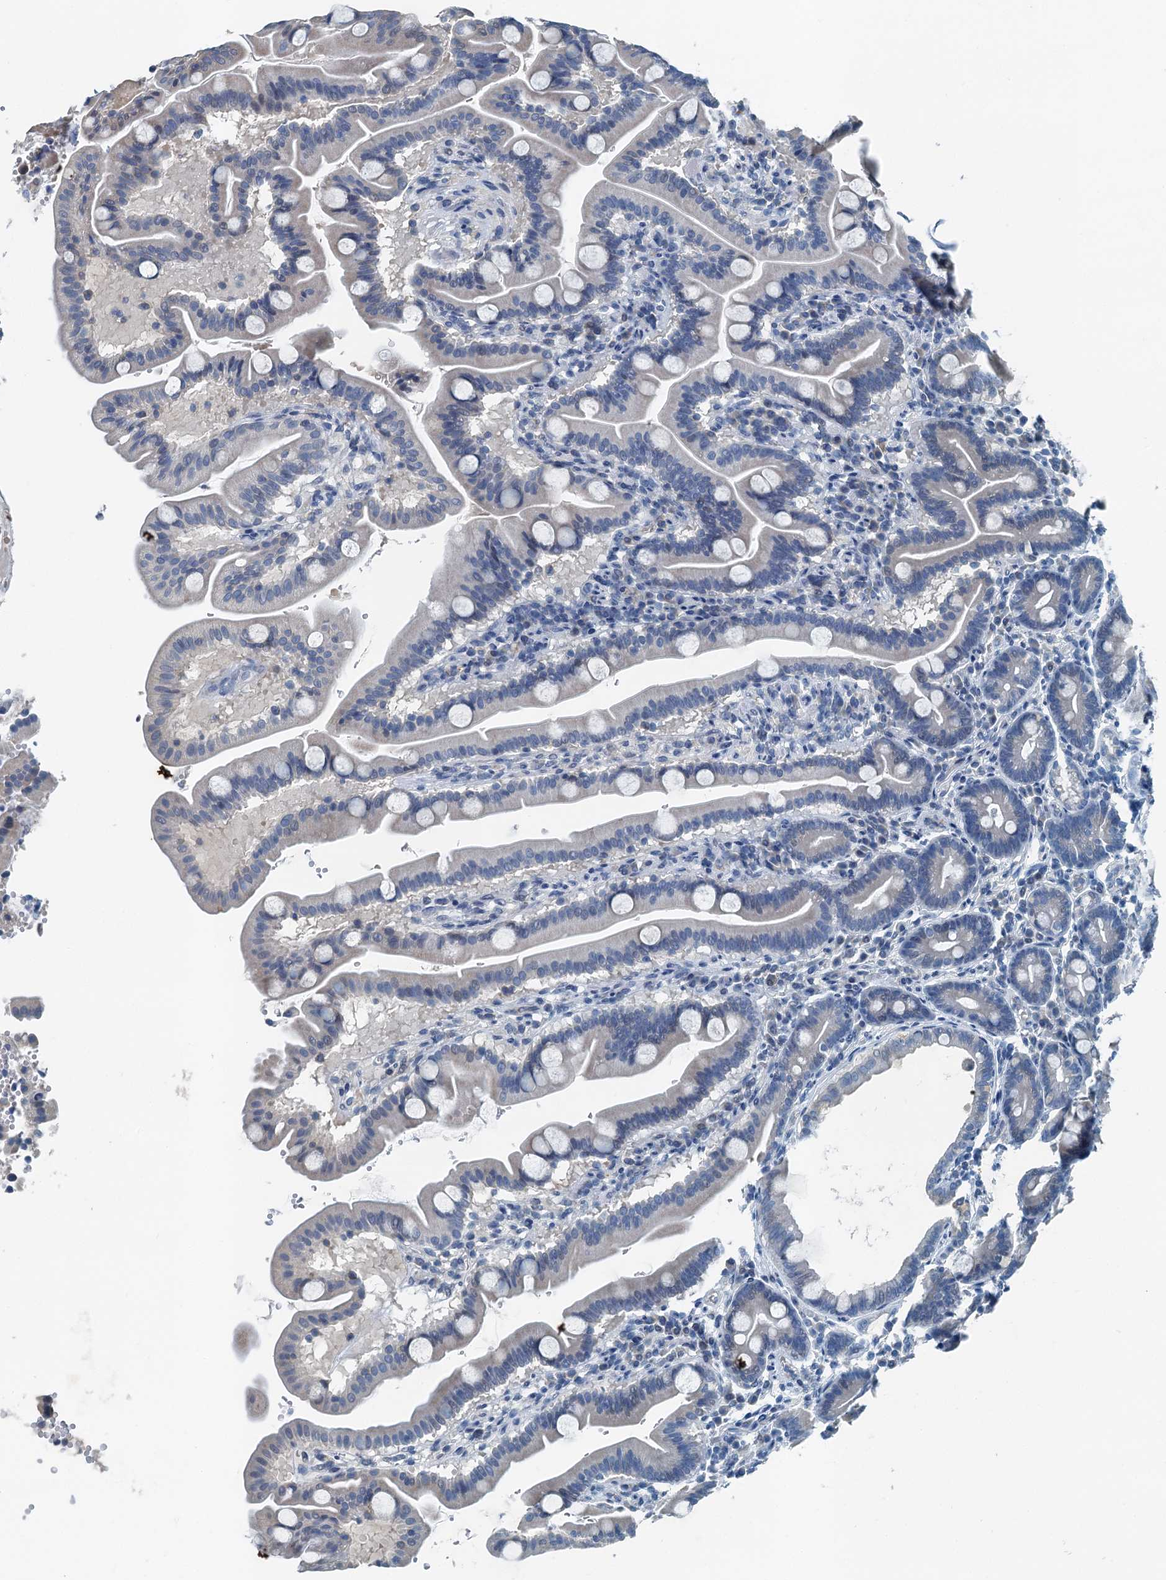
{"staining": {"intensity": "negative", "quantity": "none", "location": "none"}, "tissue": "duodenum", "cell_type": "Glandular cells", "image_type": "normal", "snomed": [{"axis": "morphology", "description": "Normal tissue, NOS"}, {"axis": "topography", "description": "Duodenum"}], "caption": "This photomicrograph is of normal duodenum stained with IHC to label a protein in brown with the nuclei are counter-stained blue. There is no positivity in glandular cells.", "gene": "GFOD2", "patient": {"sex": "male", "age": 54}}